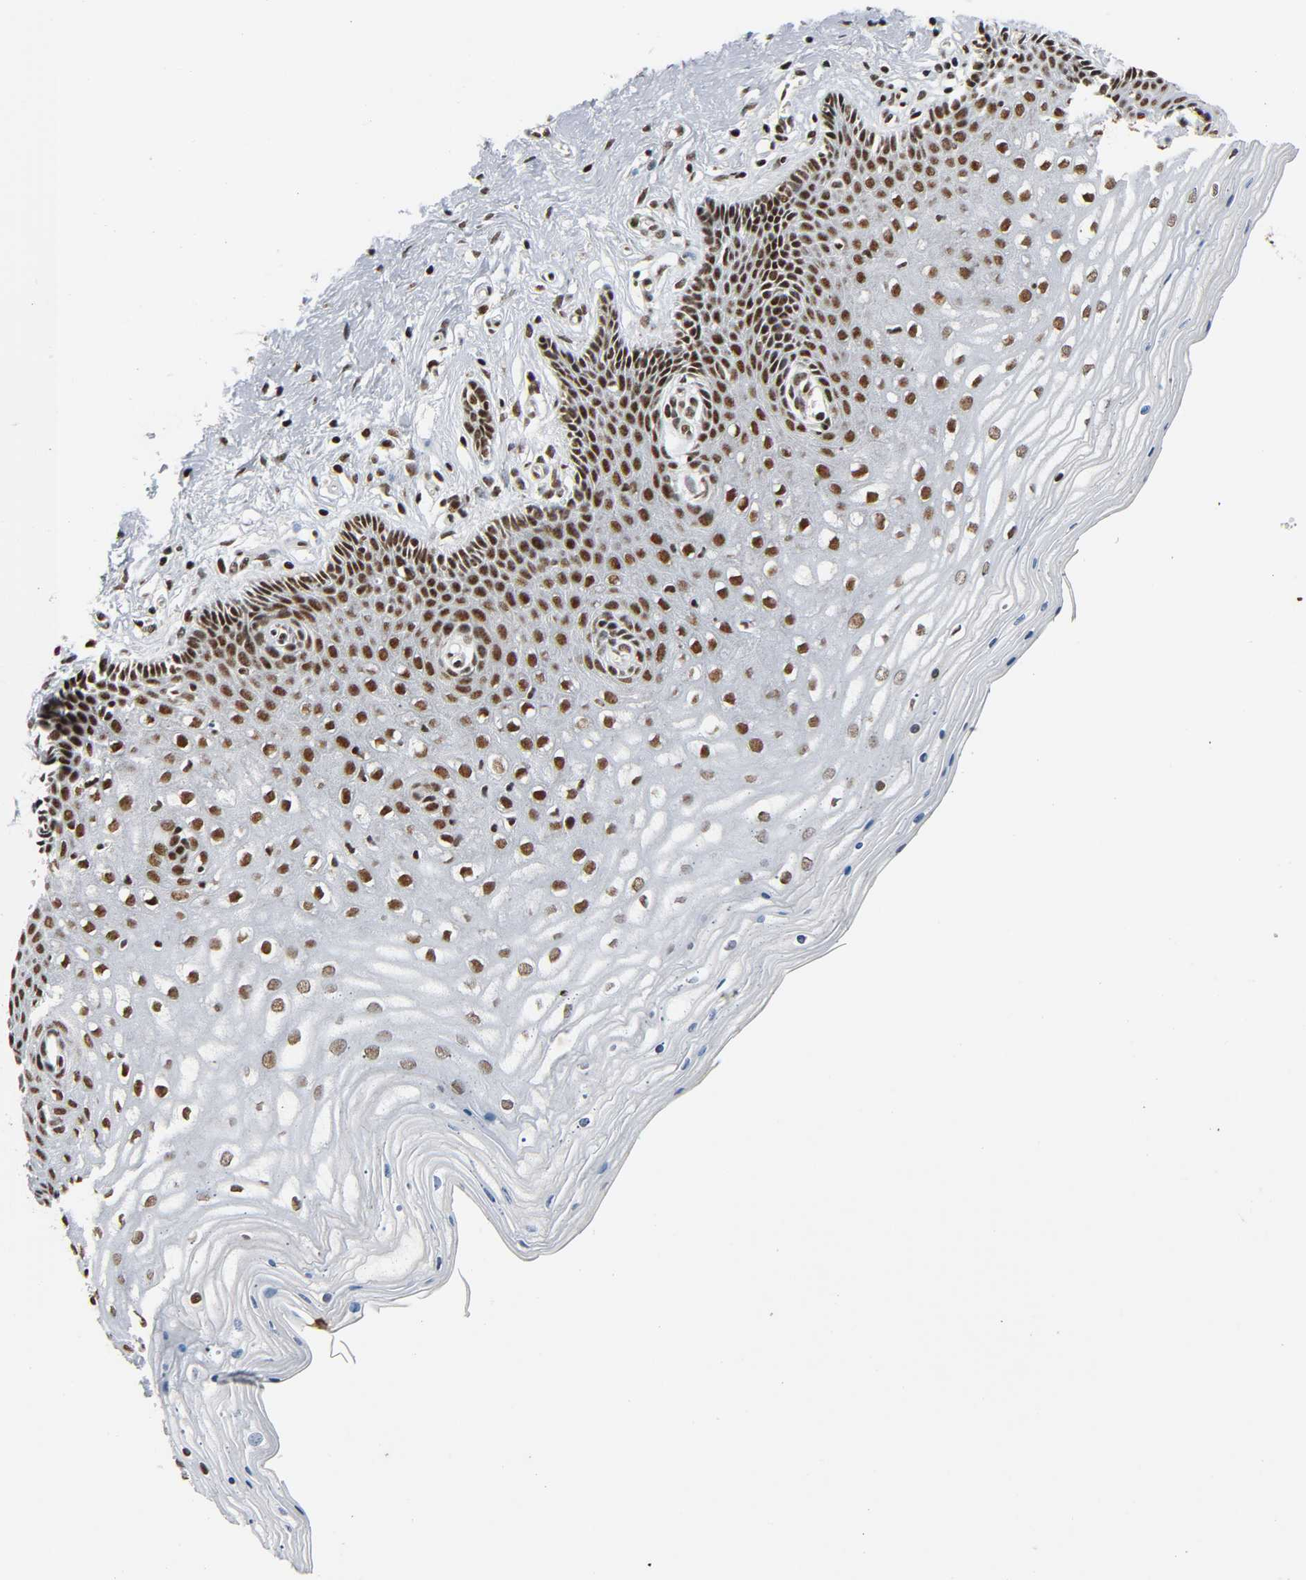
{"staining": {"intensity": "strong", "quantity": ">75%", "location": "nuclear"}, "tissue": "cervix", "cell_type": "Glandular cells", "image_type": "normal", "snomed": [{"axis": "morphology", "description": "Normal tissue, NOS"}, {"axis": "topography", "description": "Cervix"}], "caption": "A high-resolution micrograph shows immunohistochemistry (IHC) staining of unremarkable cervix, which displays strong nuclear staining in about >75% of glandular cells.", "gene": "CDK9", "patient": {"sex": "female", "age": 39}}